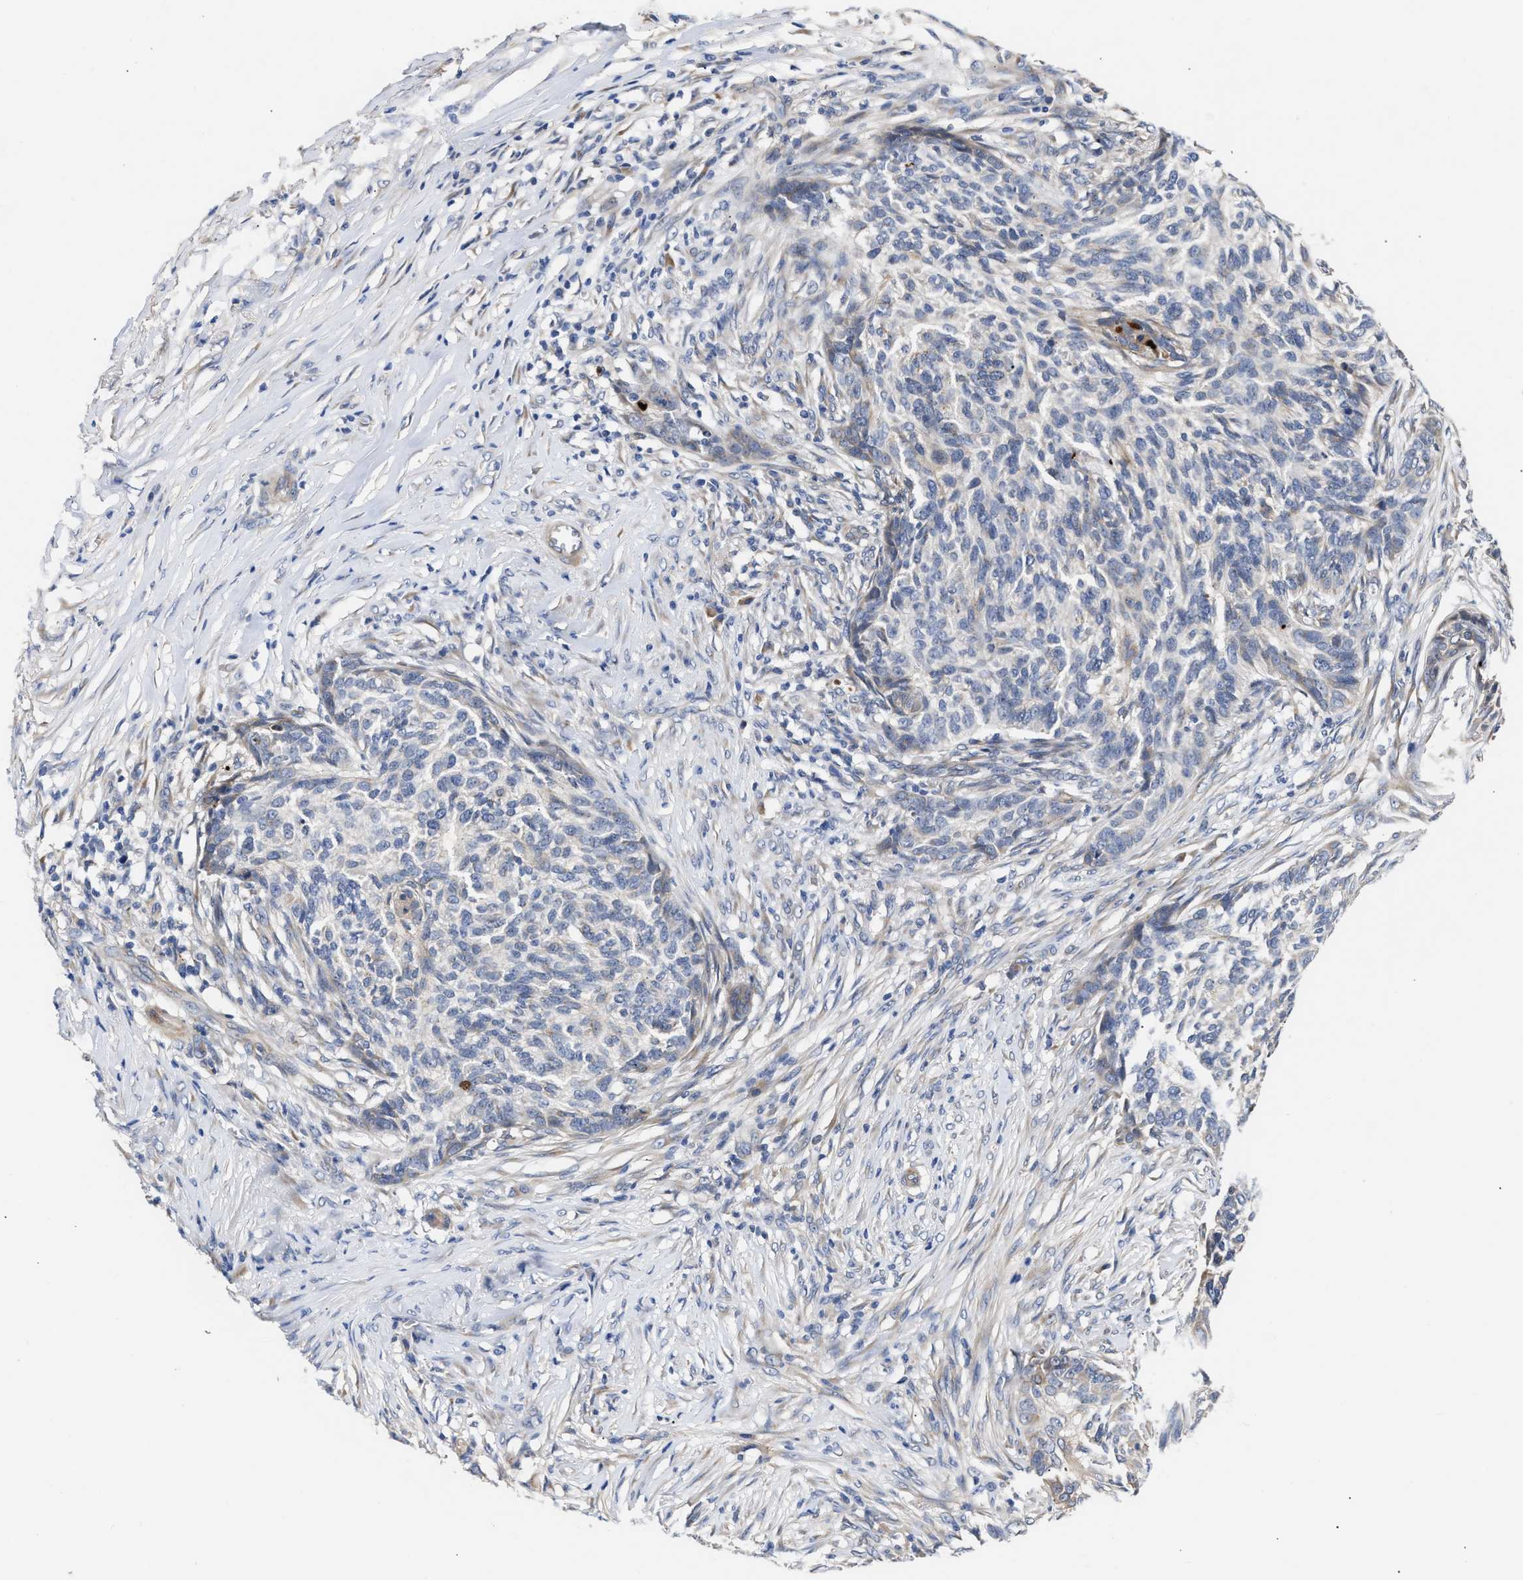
{"staining": {"intensity": "weak", "quantity": "<25%", "location": "cytoplasmic/membranous"}, "tissue": "skin cancer", "cell_type": "Tumor cells", "image_type": "cancer", "snomed": [{"axis": "morphology", "description": "Basal cell carcinoma"}, {"axis": "topography", "description": "Skin"}], "caption": "There is no significant expression in tumor cells of skin cancer (basal cell carcinoma).", "gene": "CCDC146", "patient": {"sex": "male", "age": 85}}